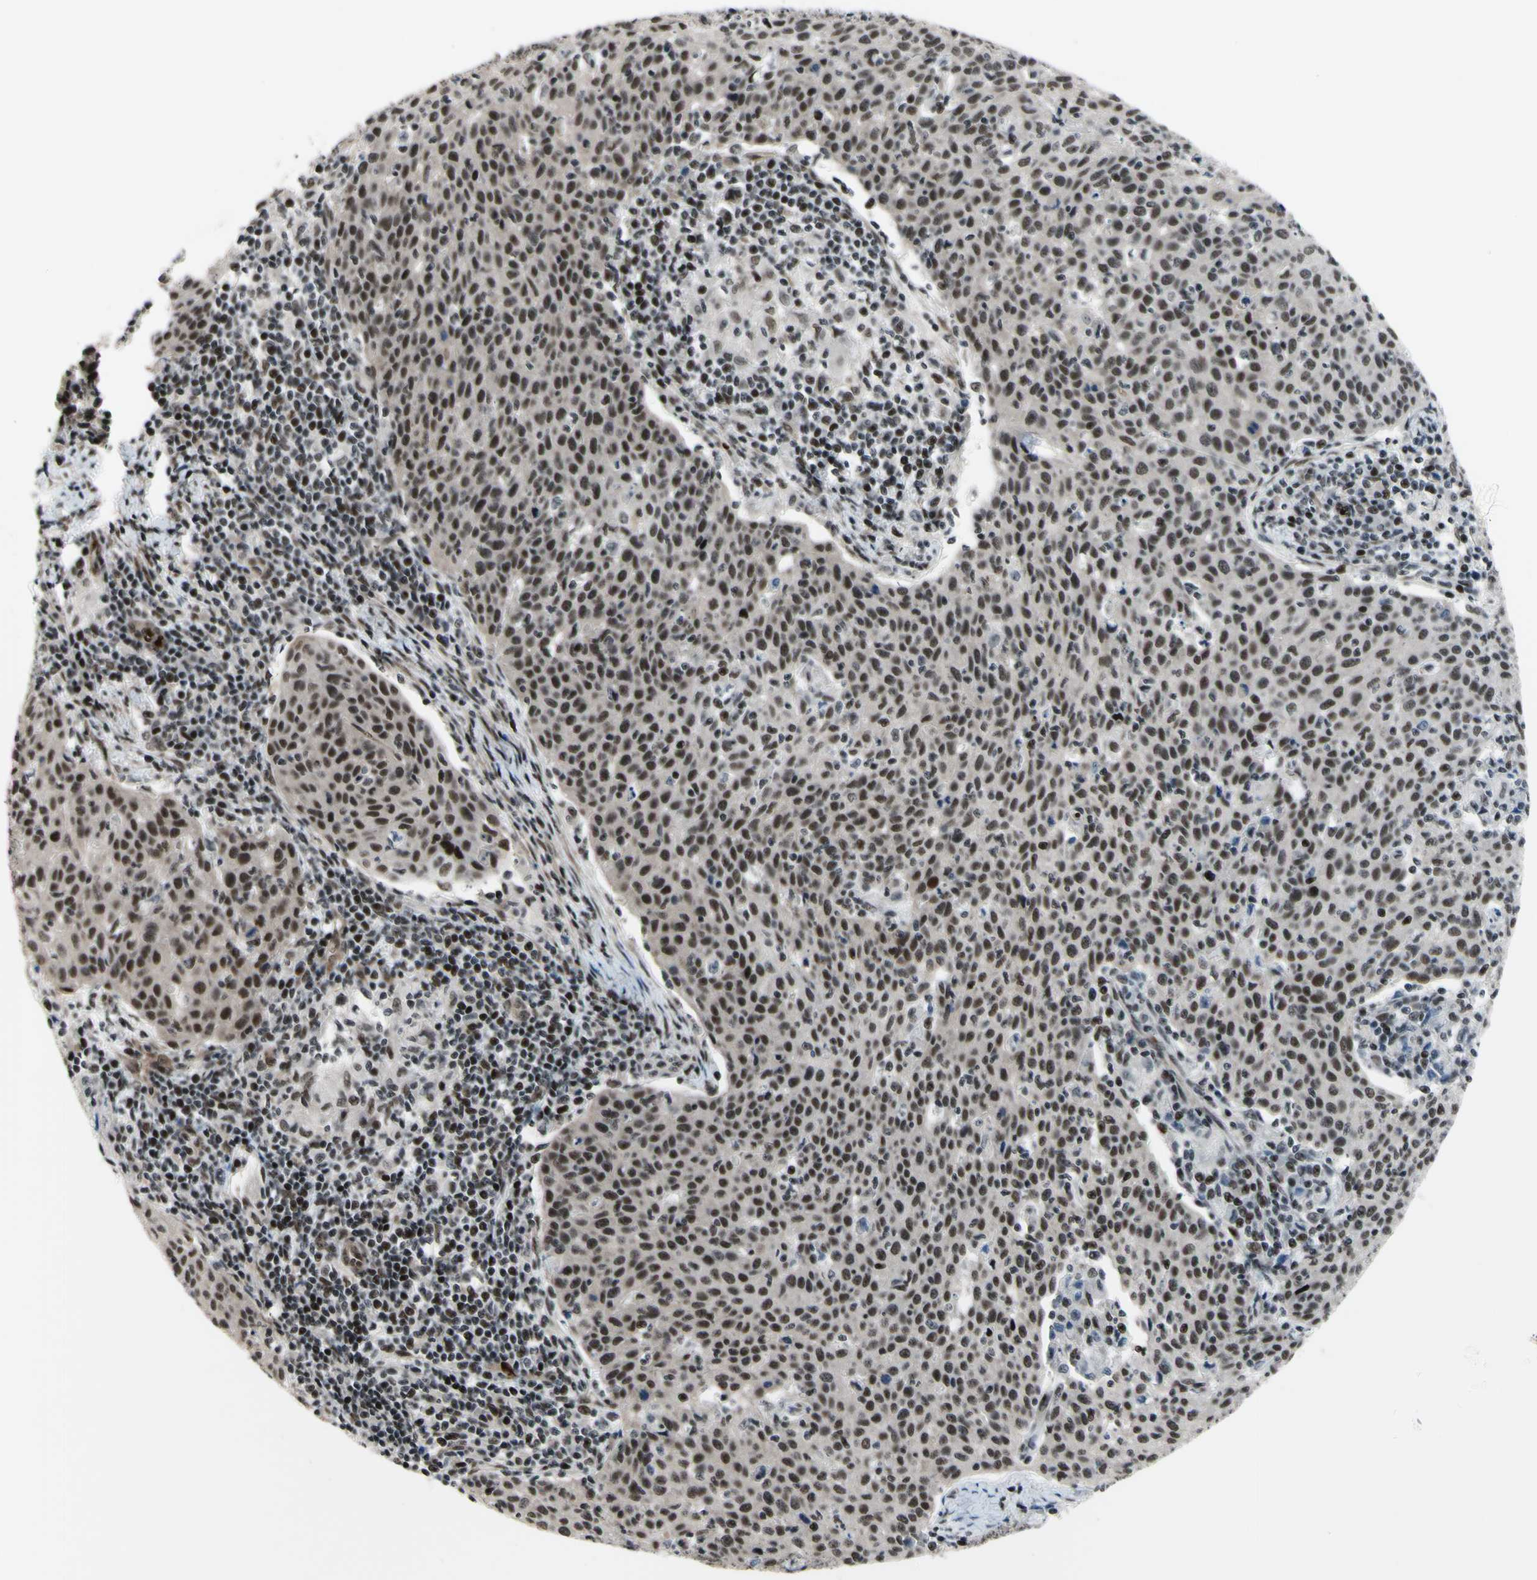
{"staining": {"intensity": "moderate", "quantity": ">75%", "location": "nuclear"}, "tissue": "cervical cancer", "cell_type": "Tumor cells", "image_type": "cancer", "snomed": [{"axis": "morphology", "description": "Squamous cell carcinoma, NOS"}, {"axis": "topography", "description": "Cervix"}], "caption": "Moderate nuclear protein positivity is present in about >75% of tumor cells in cervical cancer (squamous cell carcinoma).", "gene": "THAP12", "patient": {"sex": "female", "age": 38}}